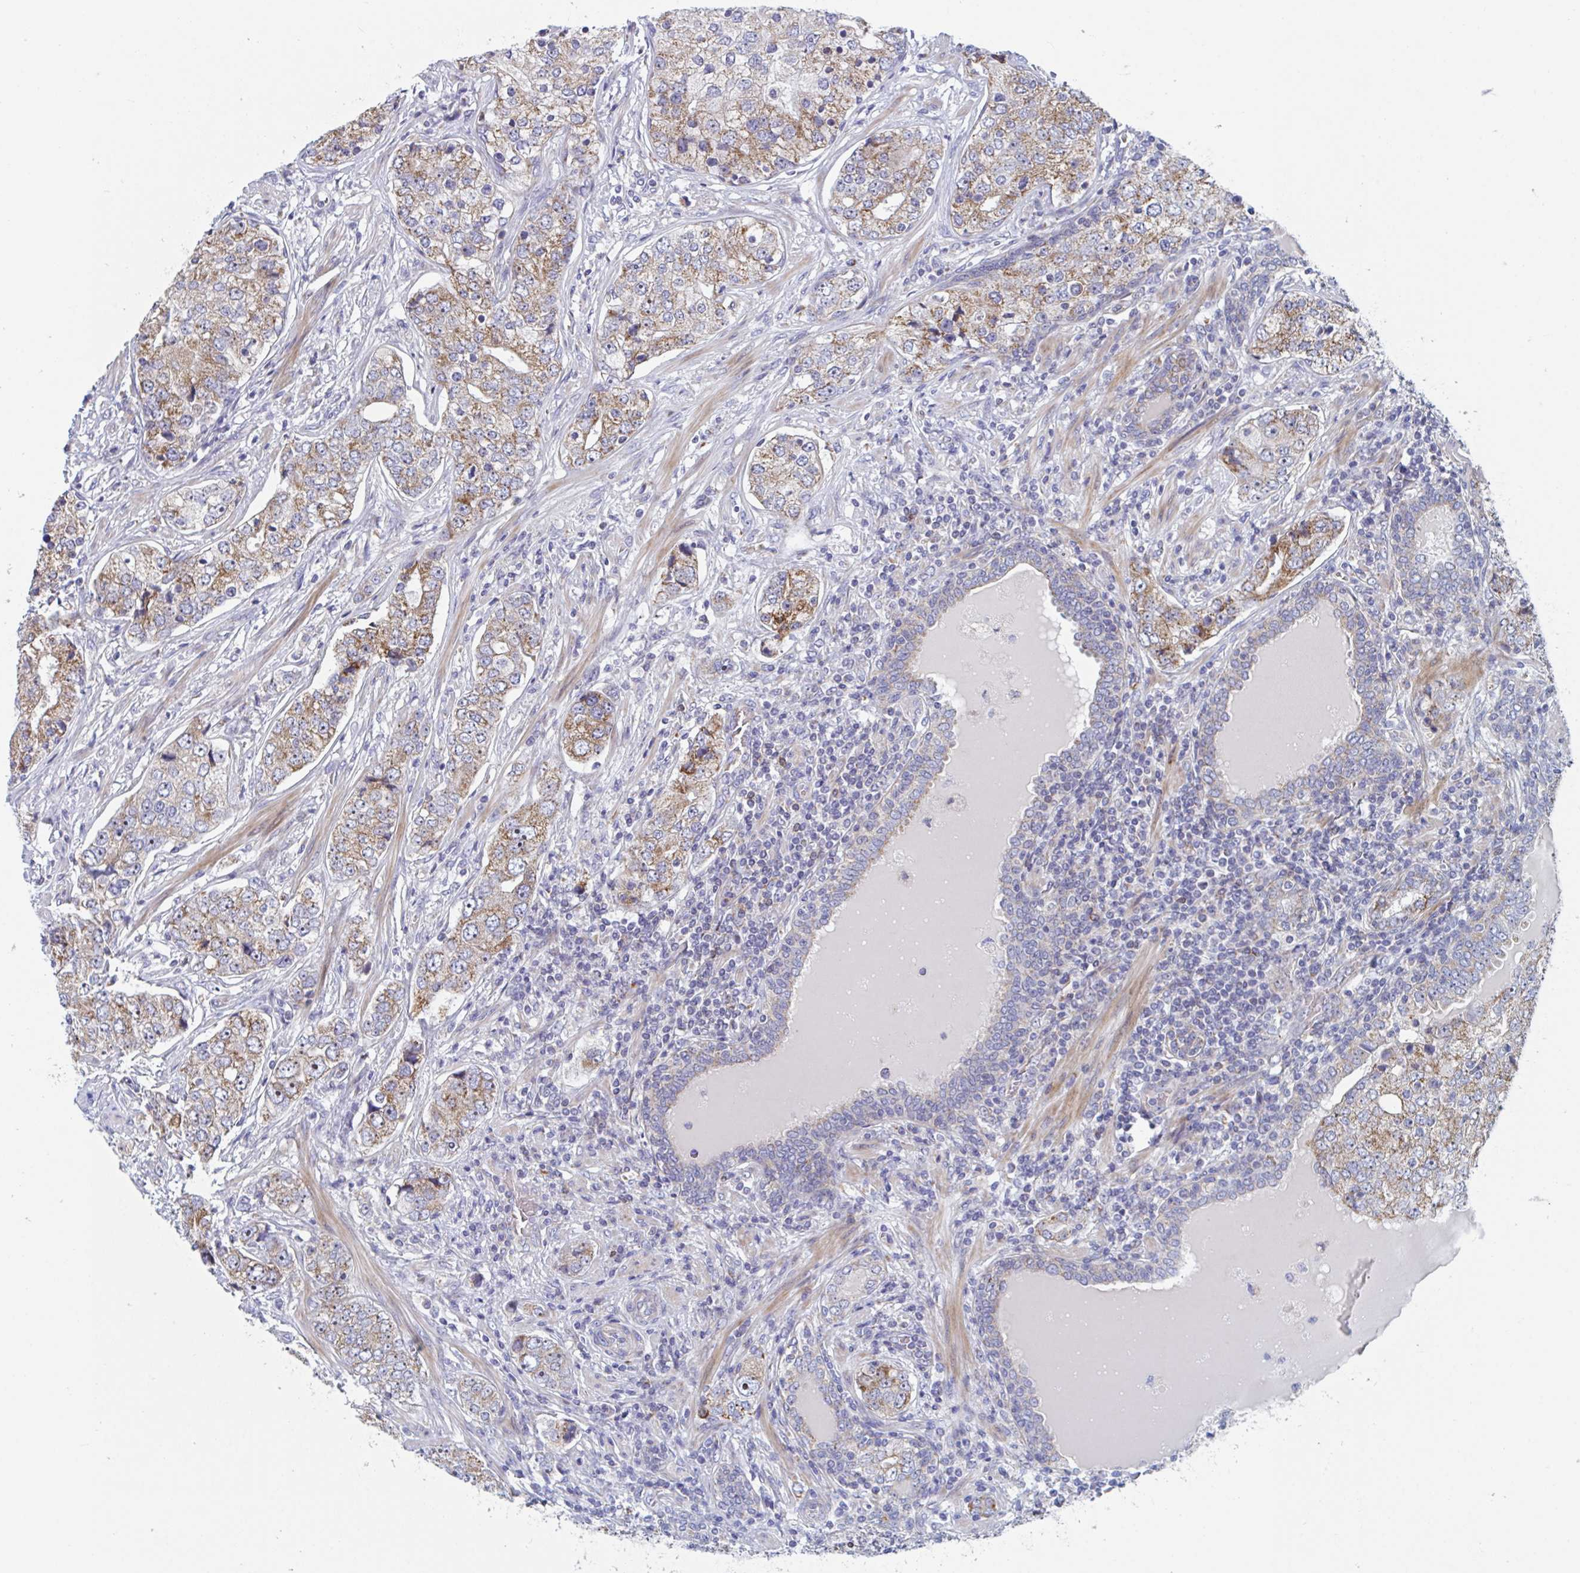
{"staining": {"intensity": "moderate", "quantity": ">75%", "location": "cytoplasmic/membranous"}, "tissue": "prostate cancer", "cell_type": "Tumor cells", "image_type": "cancer", "snomed": [{"axis": "morphology", "description": "Adenocarcinoma, High grade"}, {"axis": "topography", "description": "Prostate"}], "caption": "IHC (DAB) staining of prostate cancer (adenocarcinoma (high-grade)) exhibits moderate cytoplasmic/membranous protein staining in approximately >75% of tumor cells. The staining was performed using DAB, with brown indicating positive protein expression. Nuclei are stained blue with hematoxylin.", "gene": "MRPL53", "patient": {"sex": "male", "age": 60}}